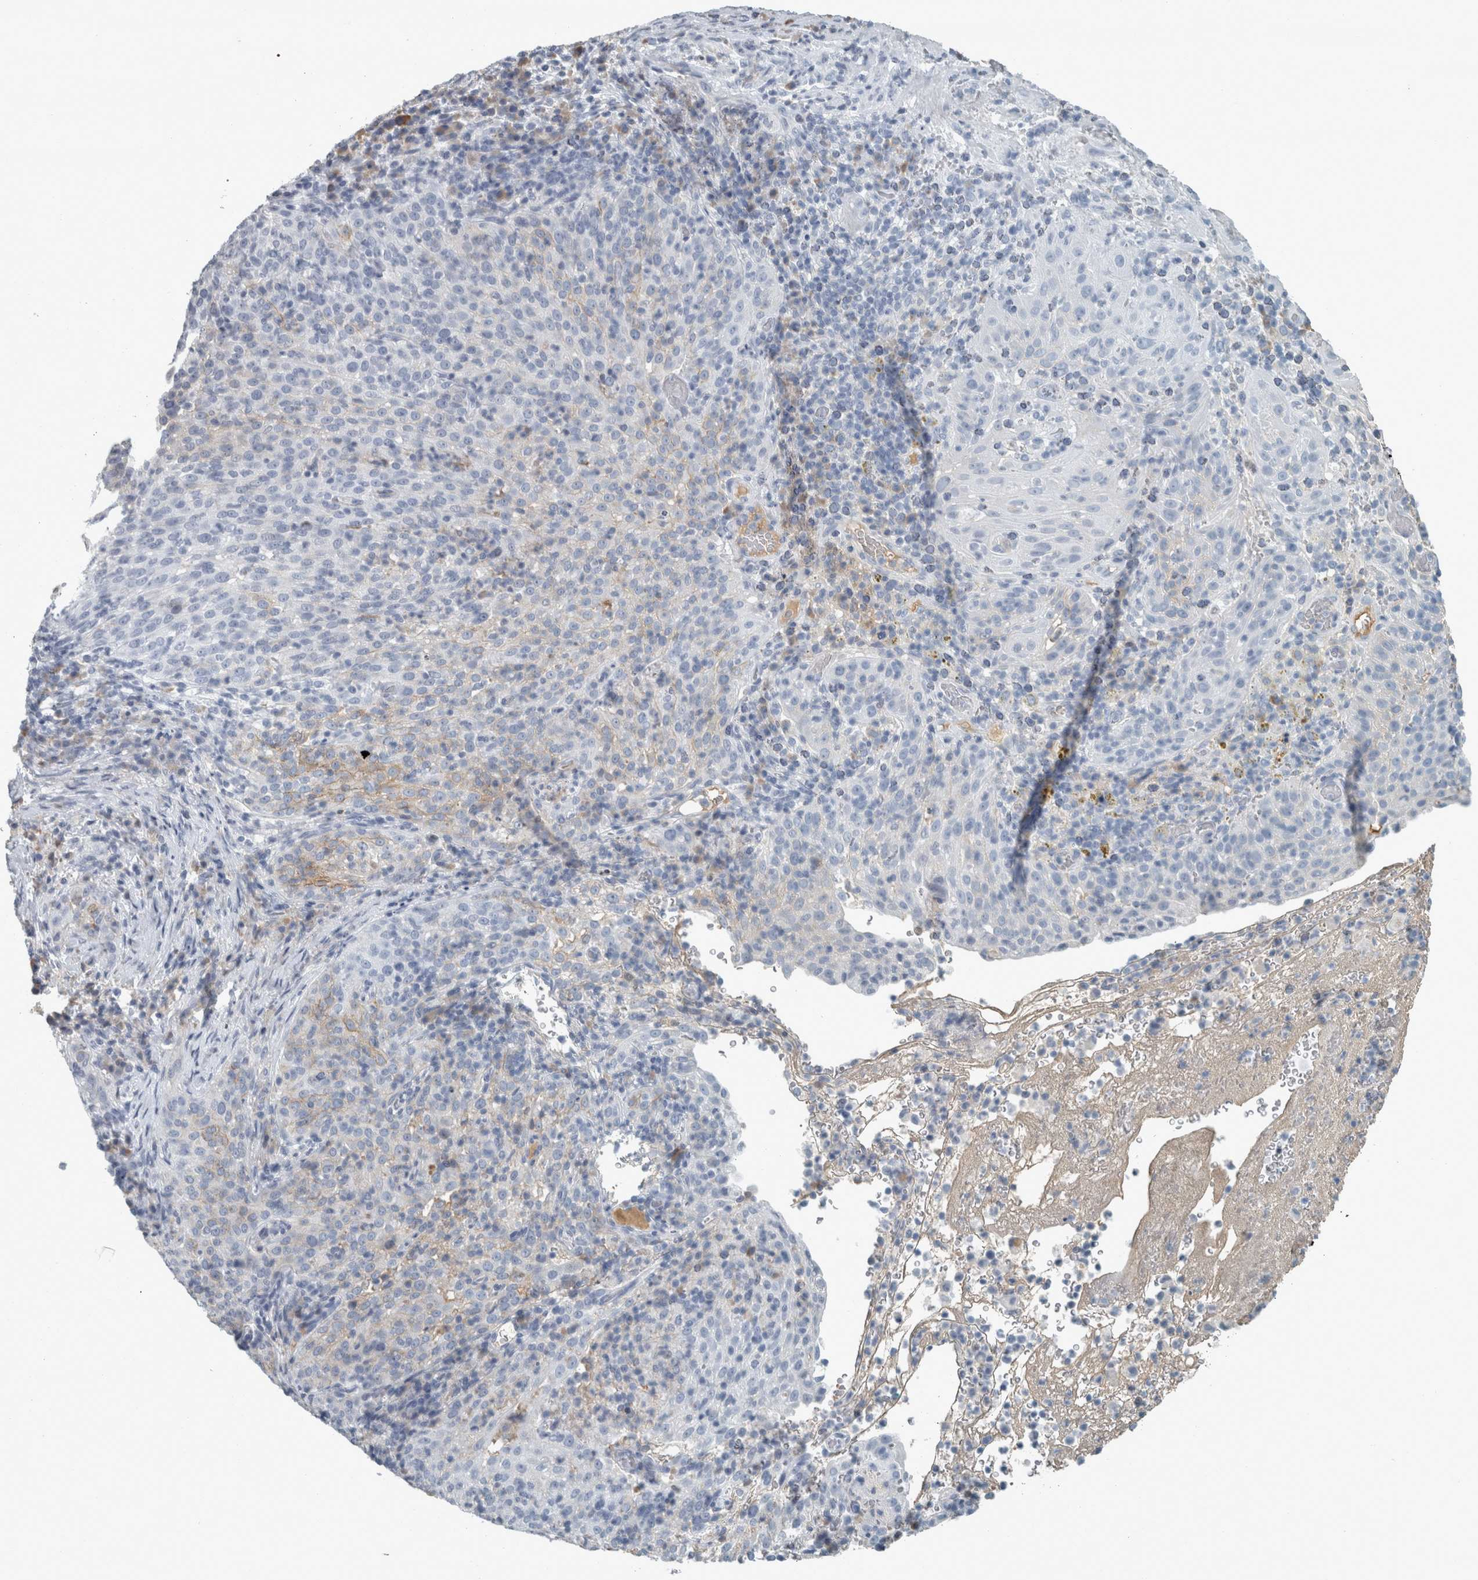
{"staining": {"intensity": "weak", "quantity": "<25%", "location": "cytoplasmic/membranous"}, "tissue": "cervical cancer", "cell_type": "Tumor cells", "image_type": "cancer", "snomed": [{"axis": "morphology", "description": "Squamous cell carcinoma, NOS"}, {"axis": "topography", "description": "Cervix"}], "caption": "Protein analysis of cervical cancer (squamous cell carcinoma) displays no significant positivity in tumor cells.", "gene": "CHL1", "patient": {"sex": "female", "age": 51}}